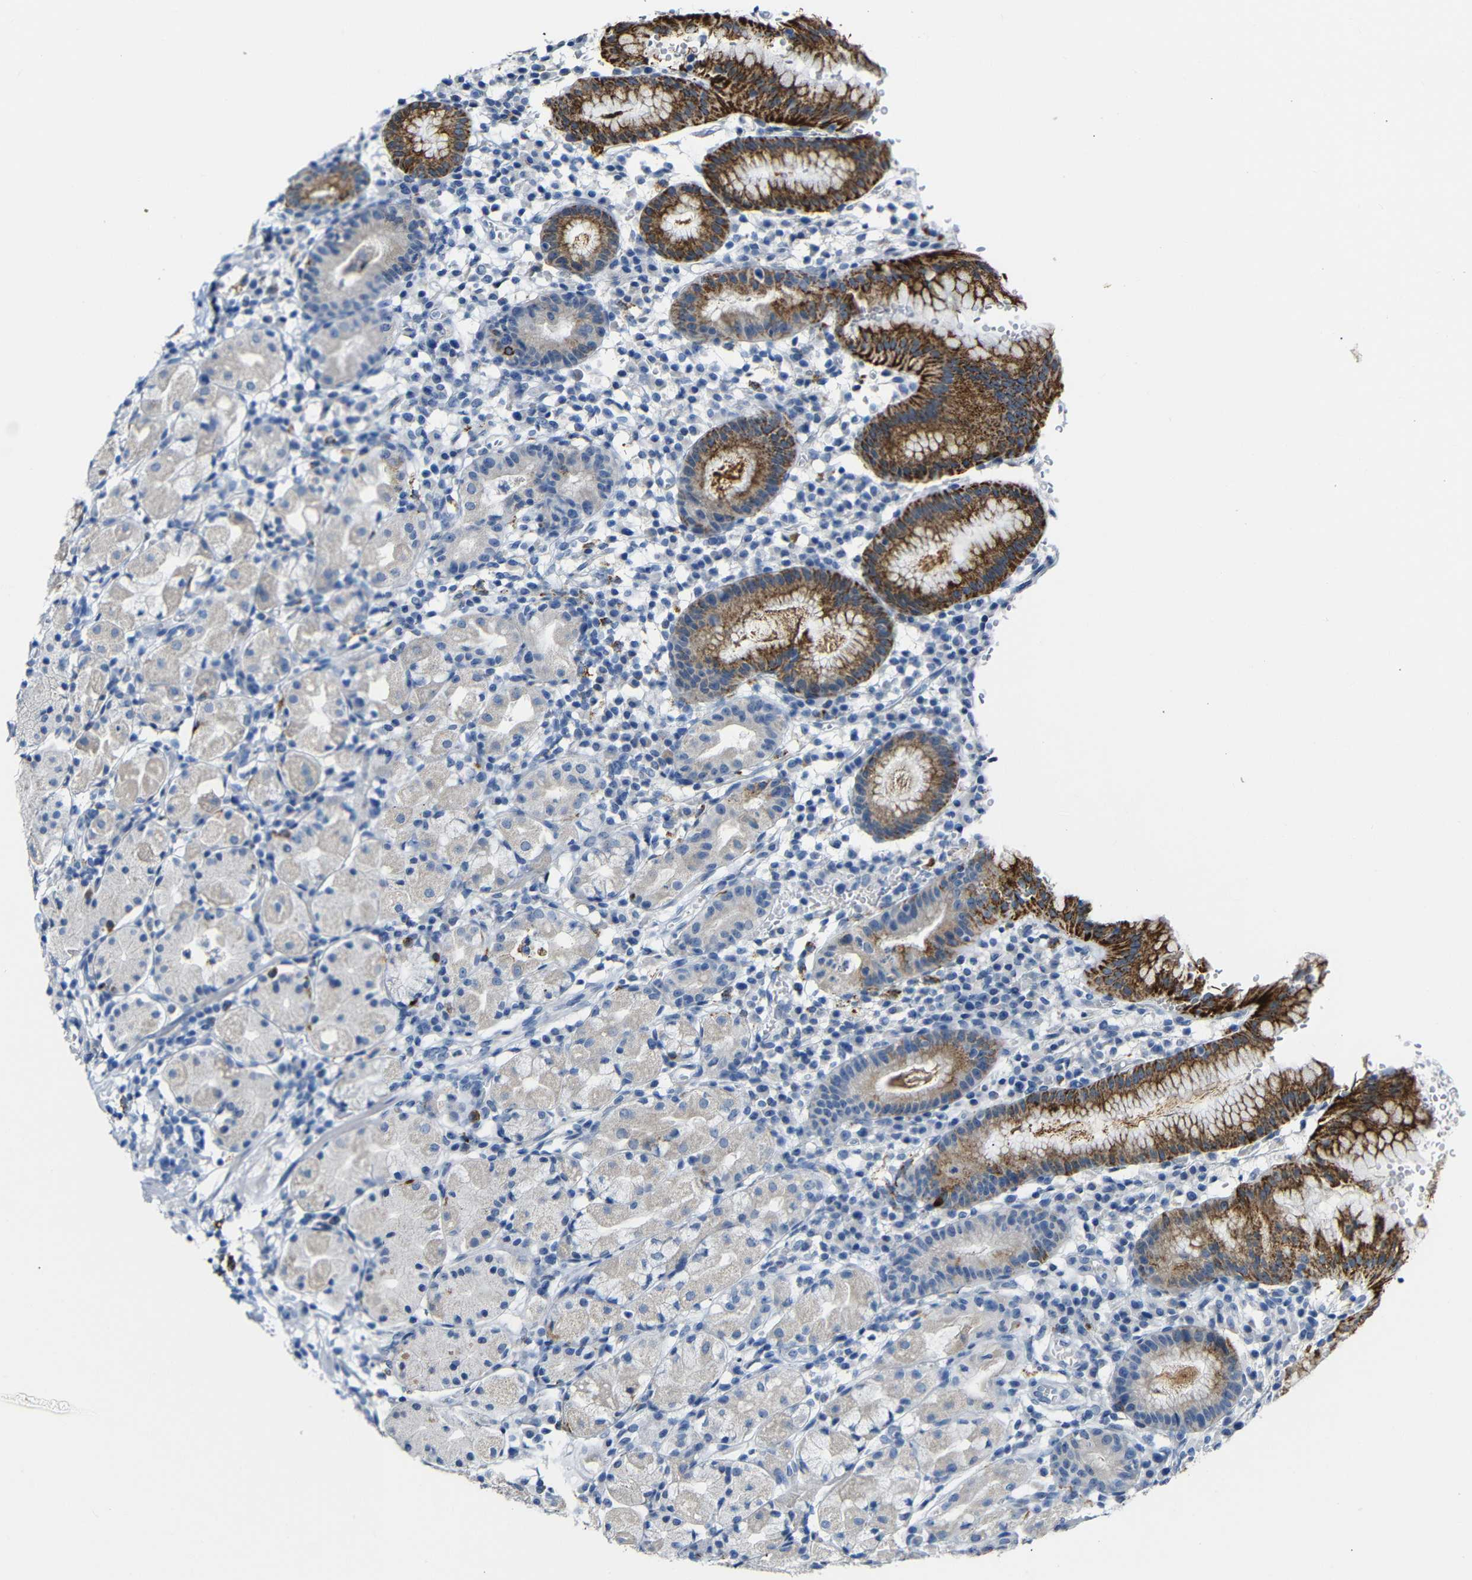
{"staining": {"intensity": "strong", "quantity": "25%-75%", "location": "cytoplasmic/membranous"}, "tissue": "stomach", "cell_type": "Glandular cells", "image_type": "normal", "snomed": [{"axis": "morphology", "description": "Normal tissue, NOS"}, {"axis": "topography", "description": "Stomach"}, {"axis": "topography", "description": "Stomach, lower"}], "caption": "Immunohistochemical staining of benign human stomach shows high levels of strong cytoplasmic/membranous expression in approximately 25%-75% of glandular cells.", "gene": "C15orf48", "patient": {"sex": "female", "age": 75}}